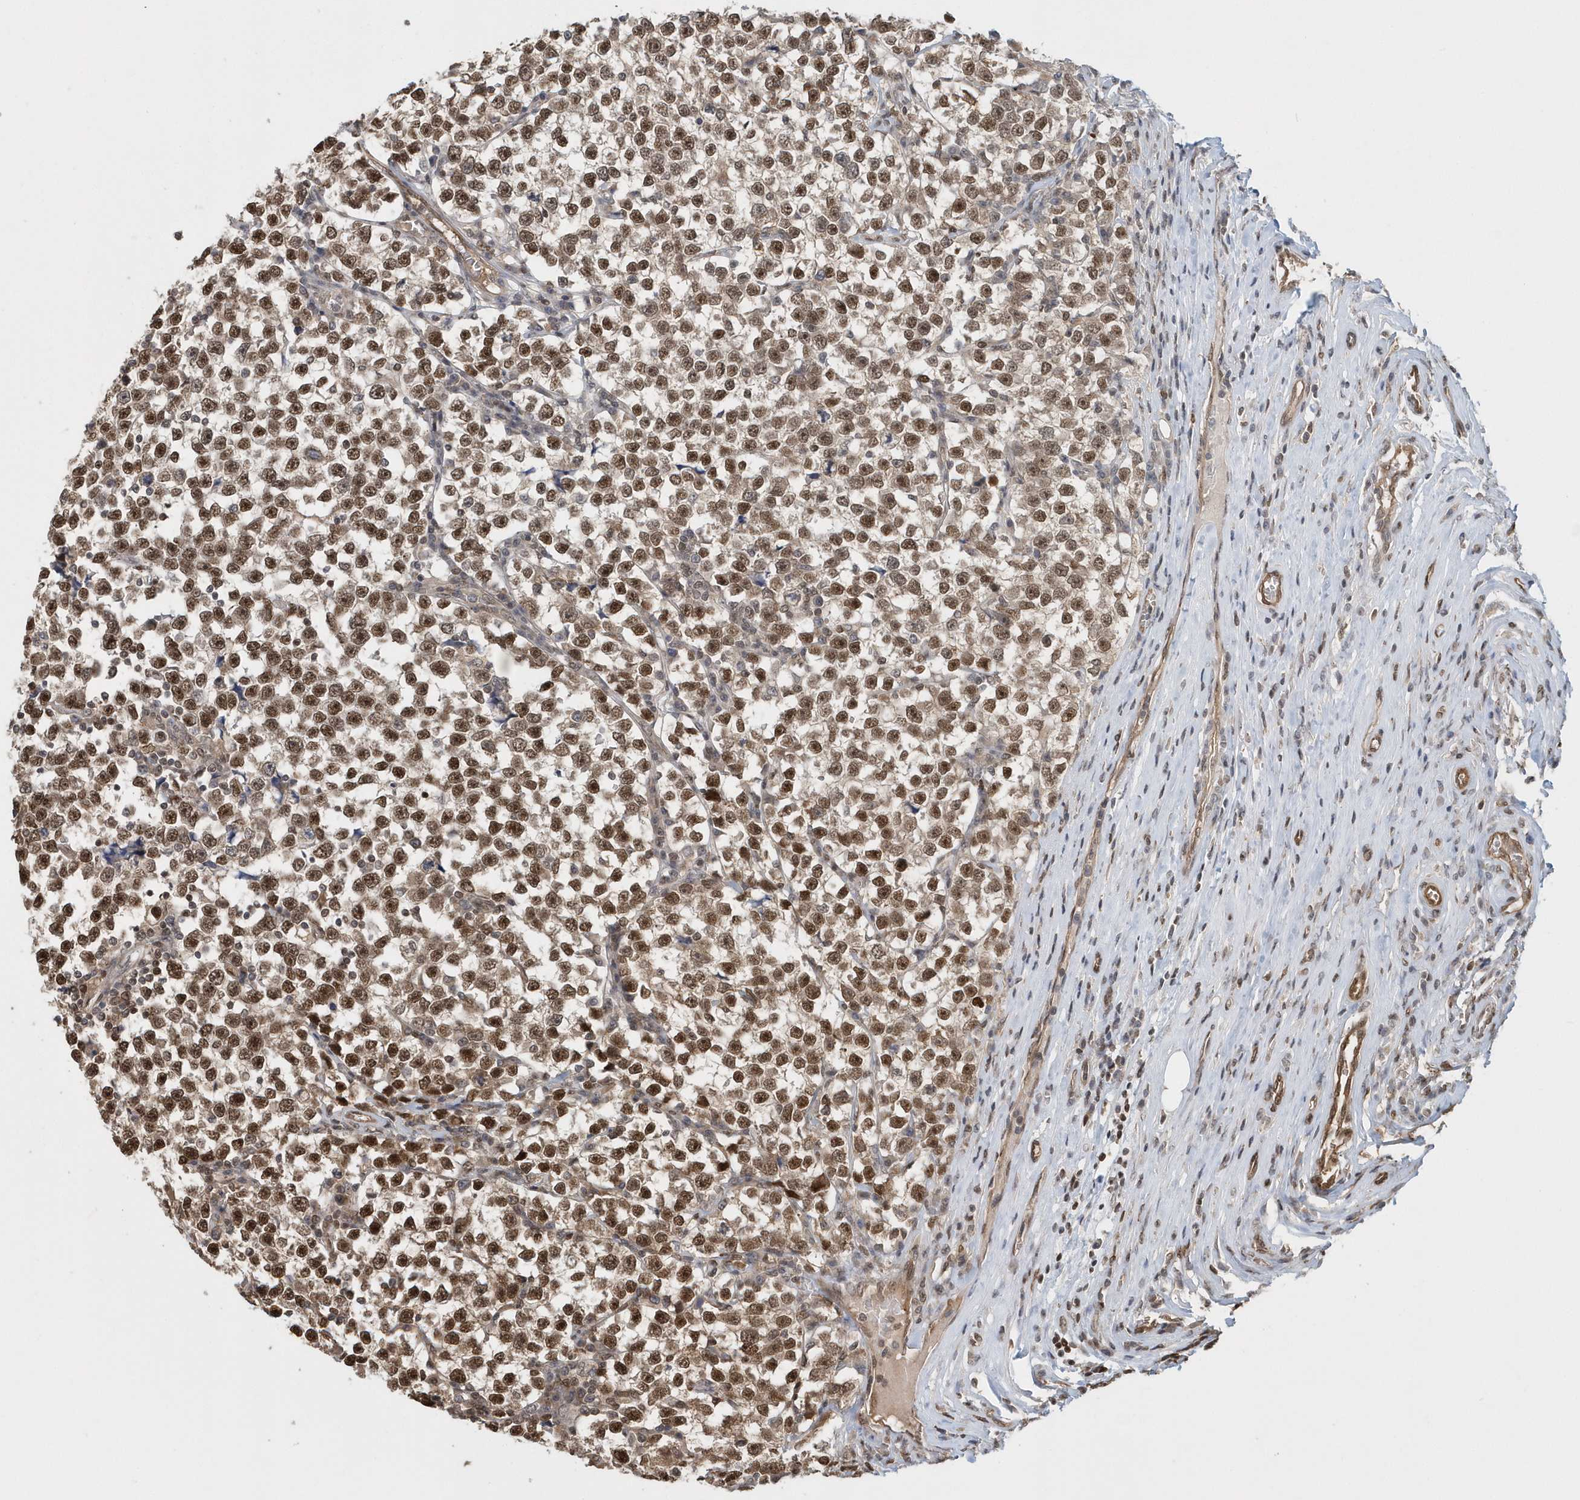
{"staining": {"intensity": "strong", "quantity": ">75%", "location": "nuclear"}, "tissue": "testis cancer", "cell_type": "Tumor cells", "image_type": "cancer", "snomed": [{"axis": "morphology", "description": "Normal tissue, NOS"}, {"axis": "morphology", "description": "Seminoma, NOS"}, {"axis": "topography", "description": "Testis"}], "caption": "About >75% of tumor cells in human testis cancer demonstrate strong nuclear protein expression as visualized by brown immunohistochemical staining.", "gene": "SUMO2", "patient": {"sex": "male", "age": 43}}